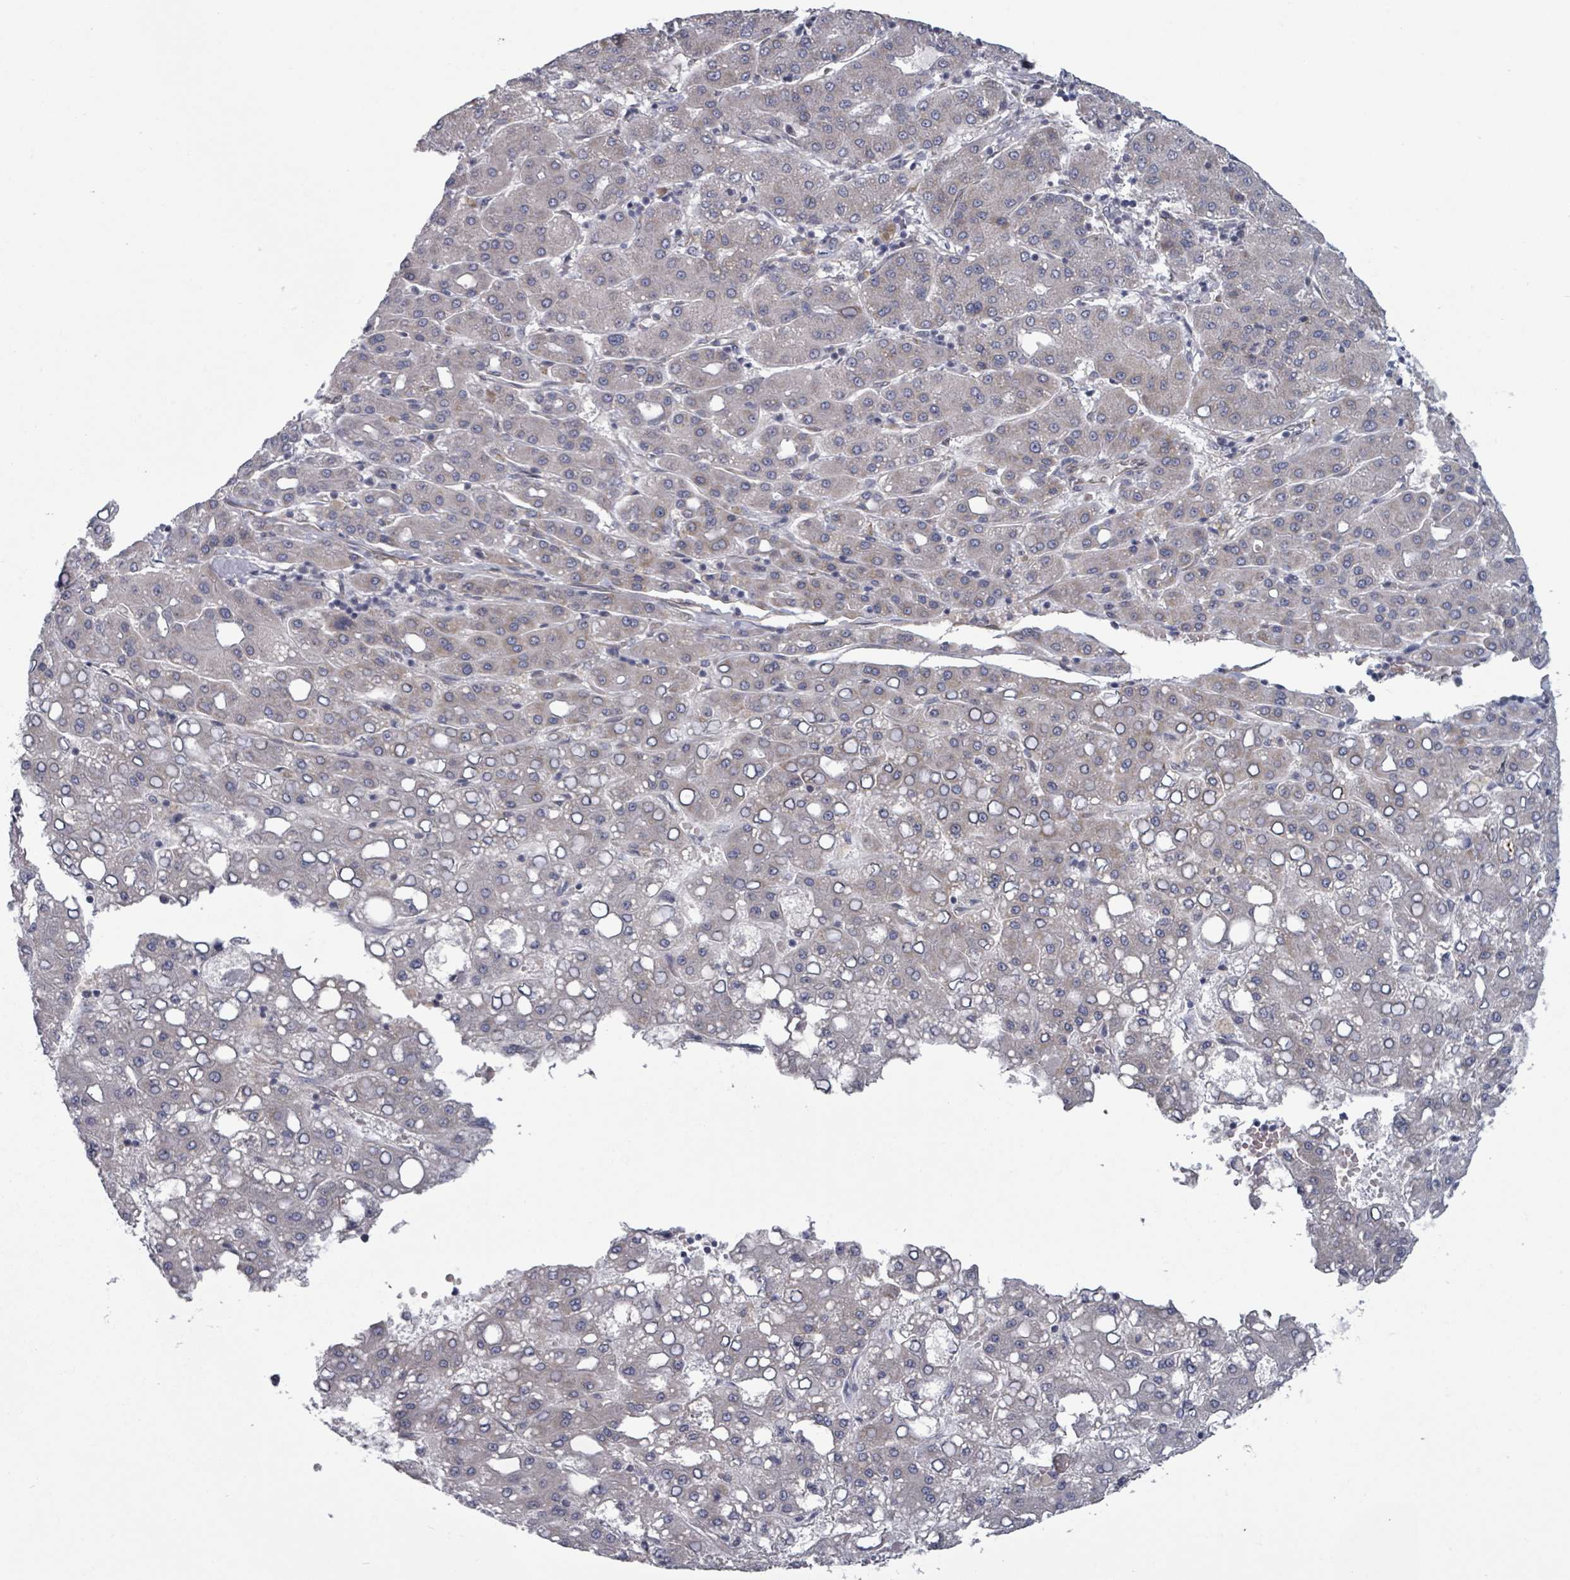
{"staining": {"intensity": "negative", "quantity": "none", "location": "none"}, "tissue": "liver cancer", "cell_type": "Tumor cells", "image_type": "cancer", "snomed": [{"axis": "morphology", "description": "Carcinoma, Hepatocellular, NOS"}, {"axis": "topography", "description": "Liver"}], "caption": "DAB (3,3'-diaminobenzidine) immunohistochemical staining of liver cancer (hepatocellular carcinoma) exhibits no significant staining in tumor cells. Brightfield microscopy of IHC stained with DAB (3,3'-diaminobenzidine) (brown) and hematoxylin (blue), captured at high magnification.", "gene": "FKBP1A", "patient": {"sex": "male", "age": 65}}